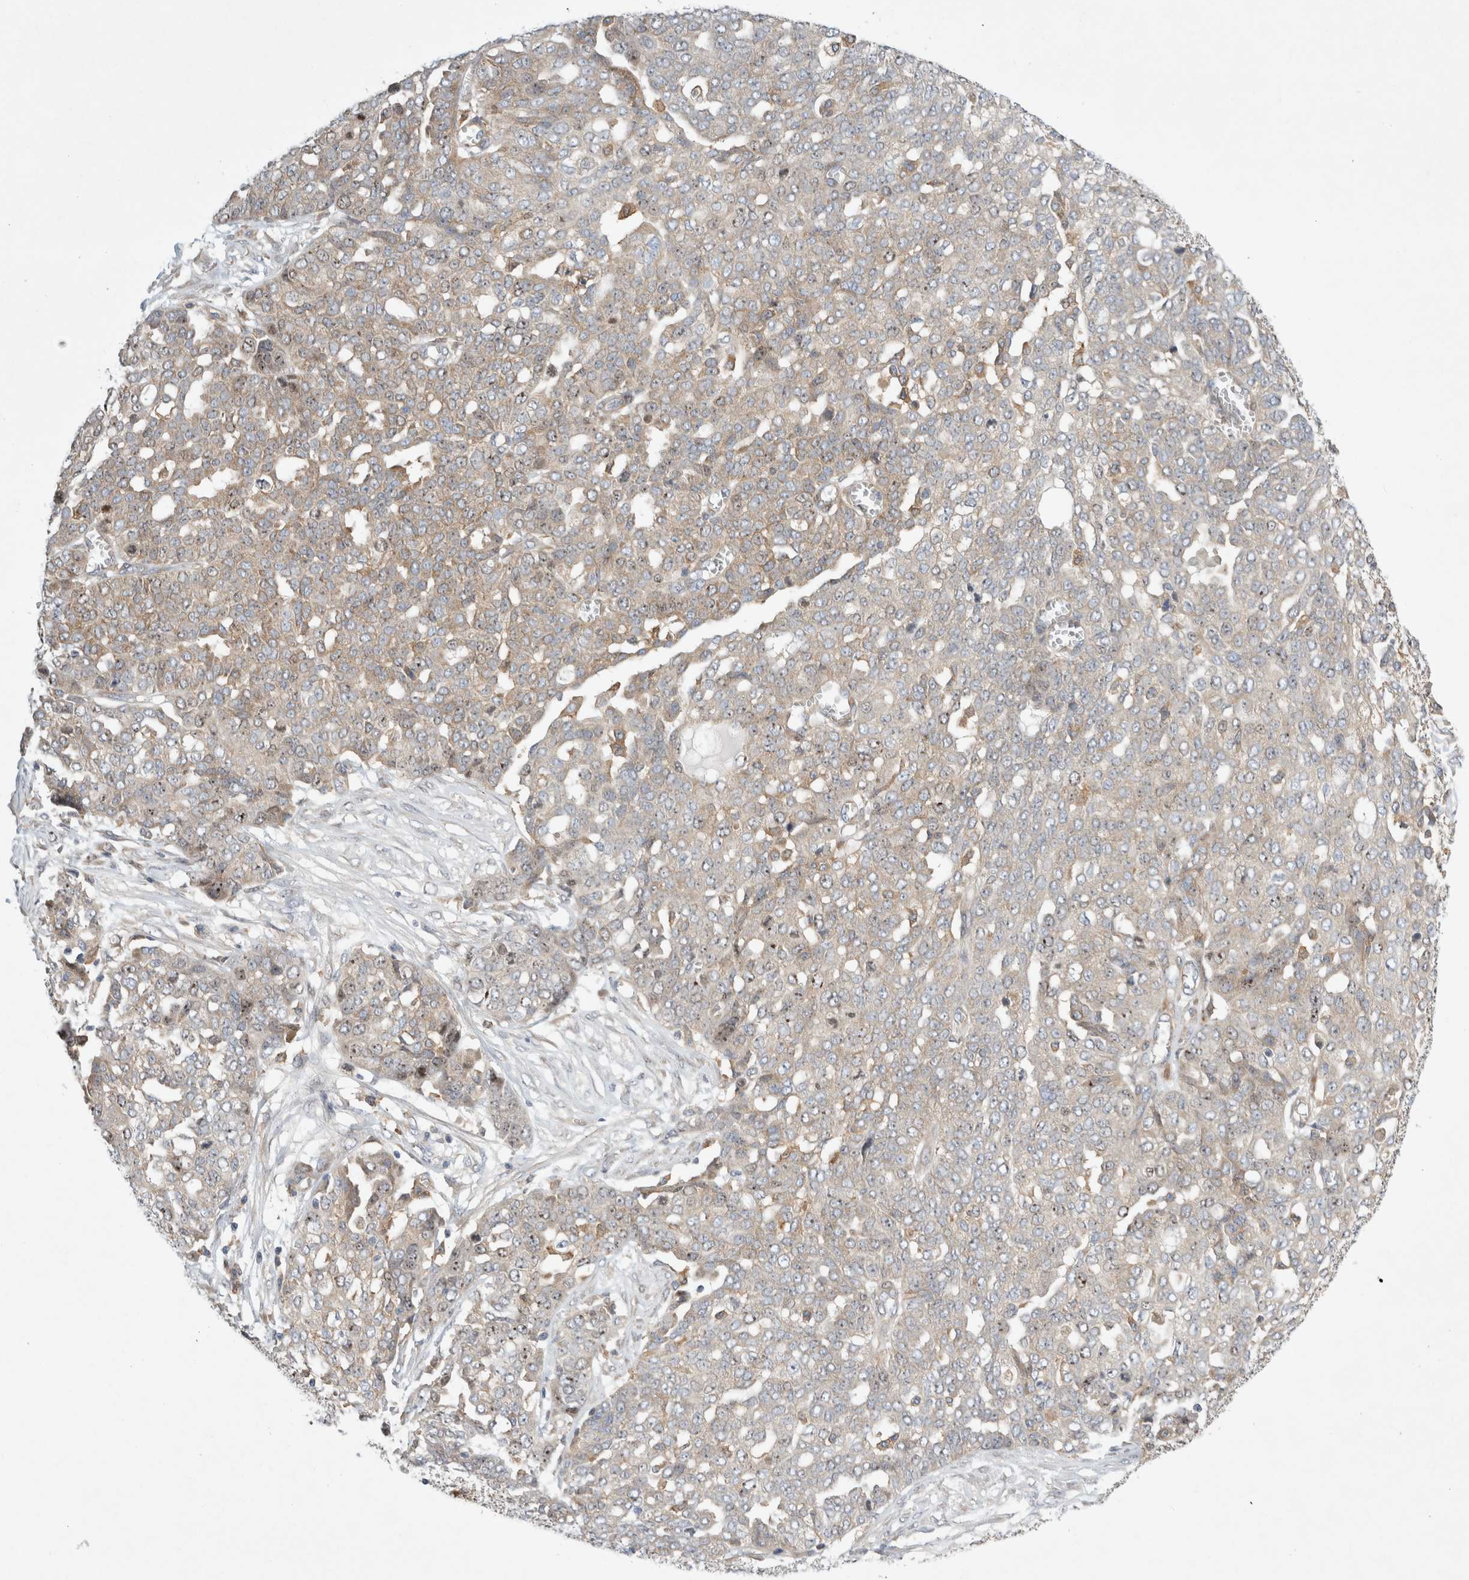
{"staining": {"intensity": "weak", "quantity": "25%-75%", "location": "cytoplasmic/membranous,nuclear"}, "tissue": "ovarian cancer", "cell_type": "Tumor cells", "image_type": "cancer", "snomed": [{"axis": "morphology", "description": "Cystadenocarcinoma, serous, NOS"}, {"axis": "topography", "description": "Soft tissue"}, {"axis": "topography", "description": "Ovary"}], "caption": "The micrograph shows immunohistochemical staining of serous cystadenocarcinoma (ovarian). There is weak cytoplasmic/membranous and nuclear staining is appreciated in about 25%-75% of tumor cells.", "gene": "CDCA7L", "patient": {"sex": "female", "age": 57}}